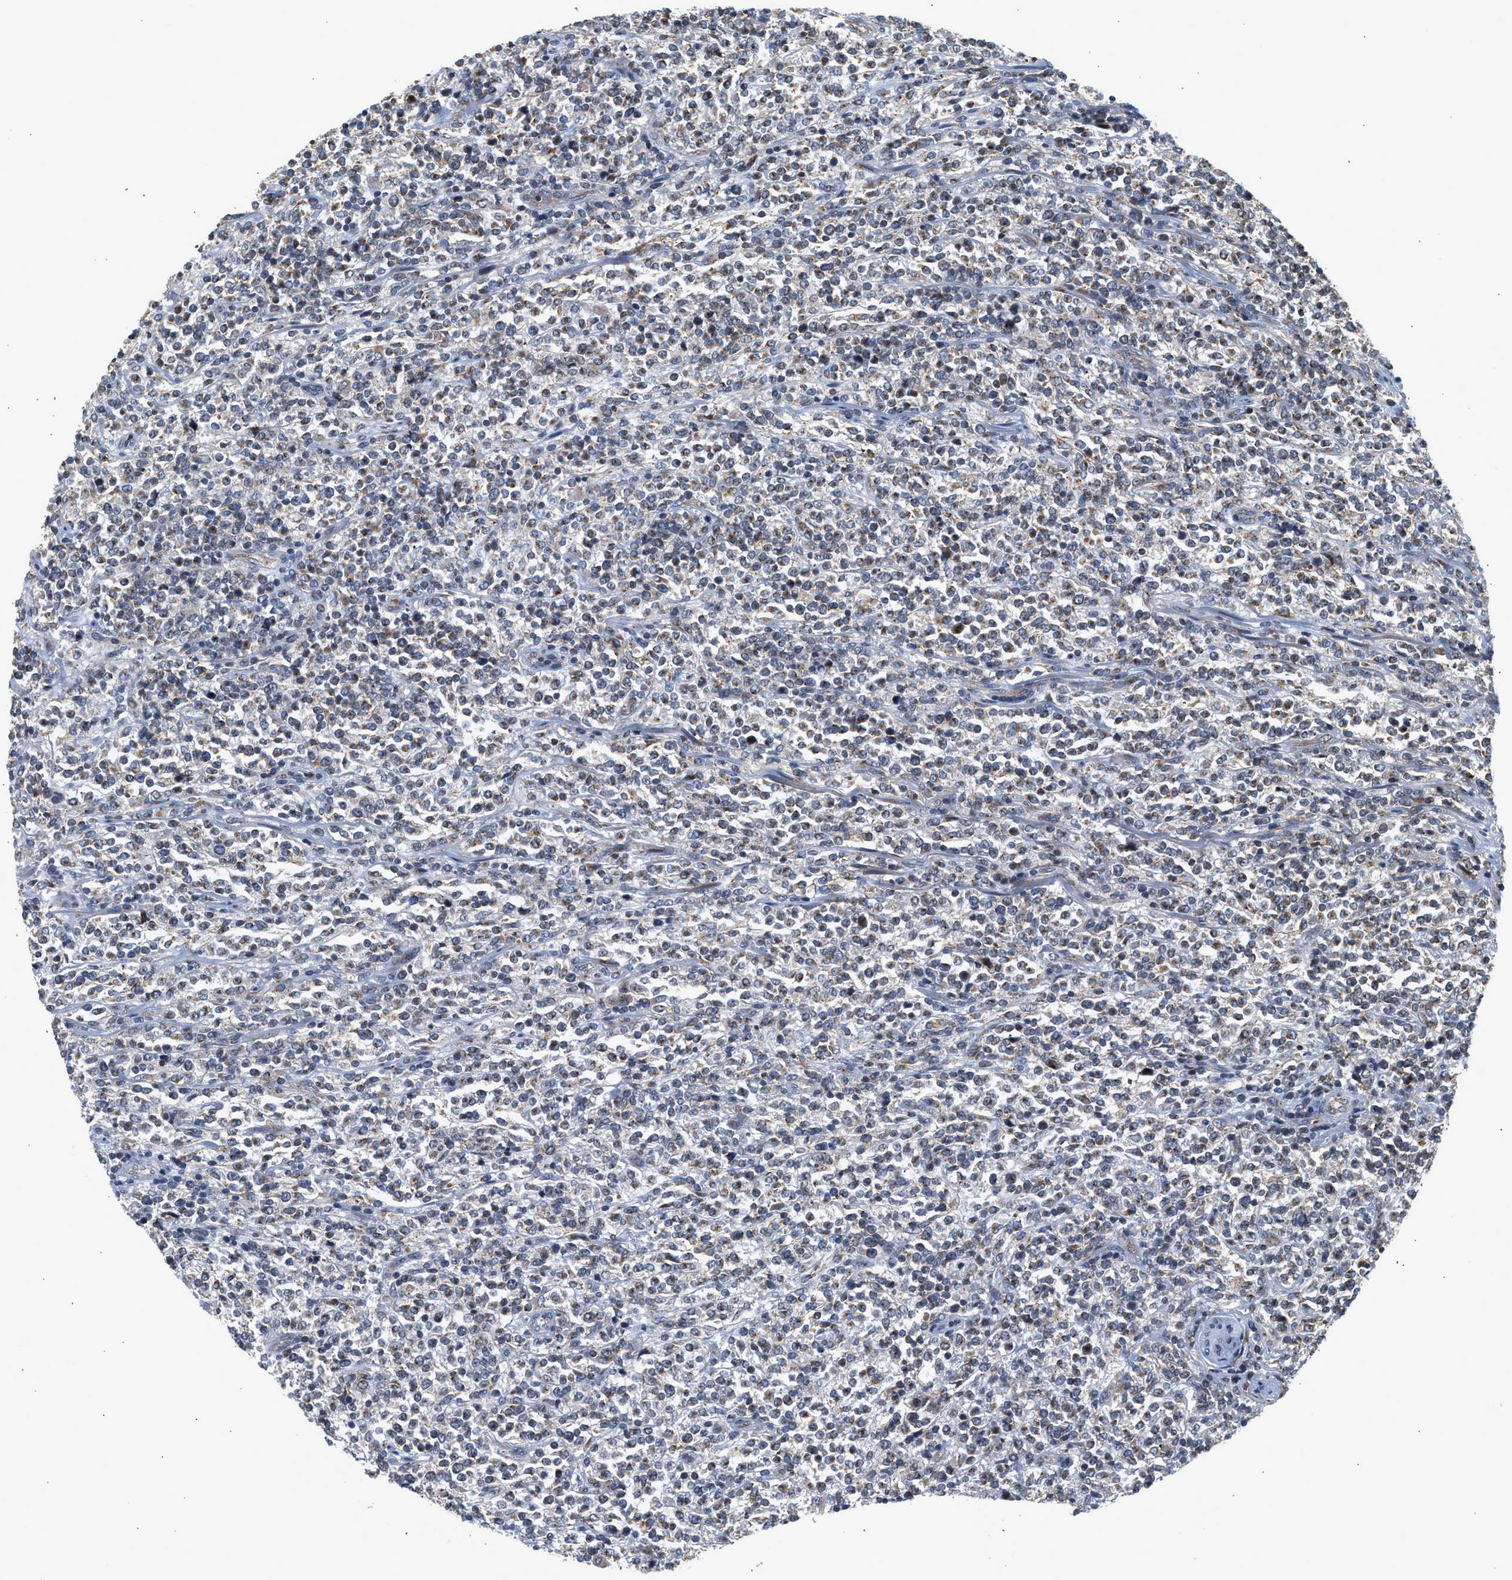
{"staining": {"intensity": "negative", "quantity": "none", "location": "none"}, "tissue": "lymphoma", "cell_type": "Tumor cells", "image_type": "cancer", "snomed": [{"axis": "morphology", "description": "Malignant lymphoma, non-Hodgkin's type, High grade"}, {"axis": "topography", "description": "Soft tissue"}], "caption": "Immunohistochemical staining of malignant lymphoma, non-Hodgkin's type (high-grade) demonstrates no significant expression in tumor cells. (Brightfield microscopy of DAB (3,3'-diaminobenzidine) immunohistochemistry (IHC) at high magnification).", "gene": "PIM1", "patient": {"sex": "male", "age": 18}}